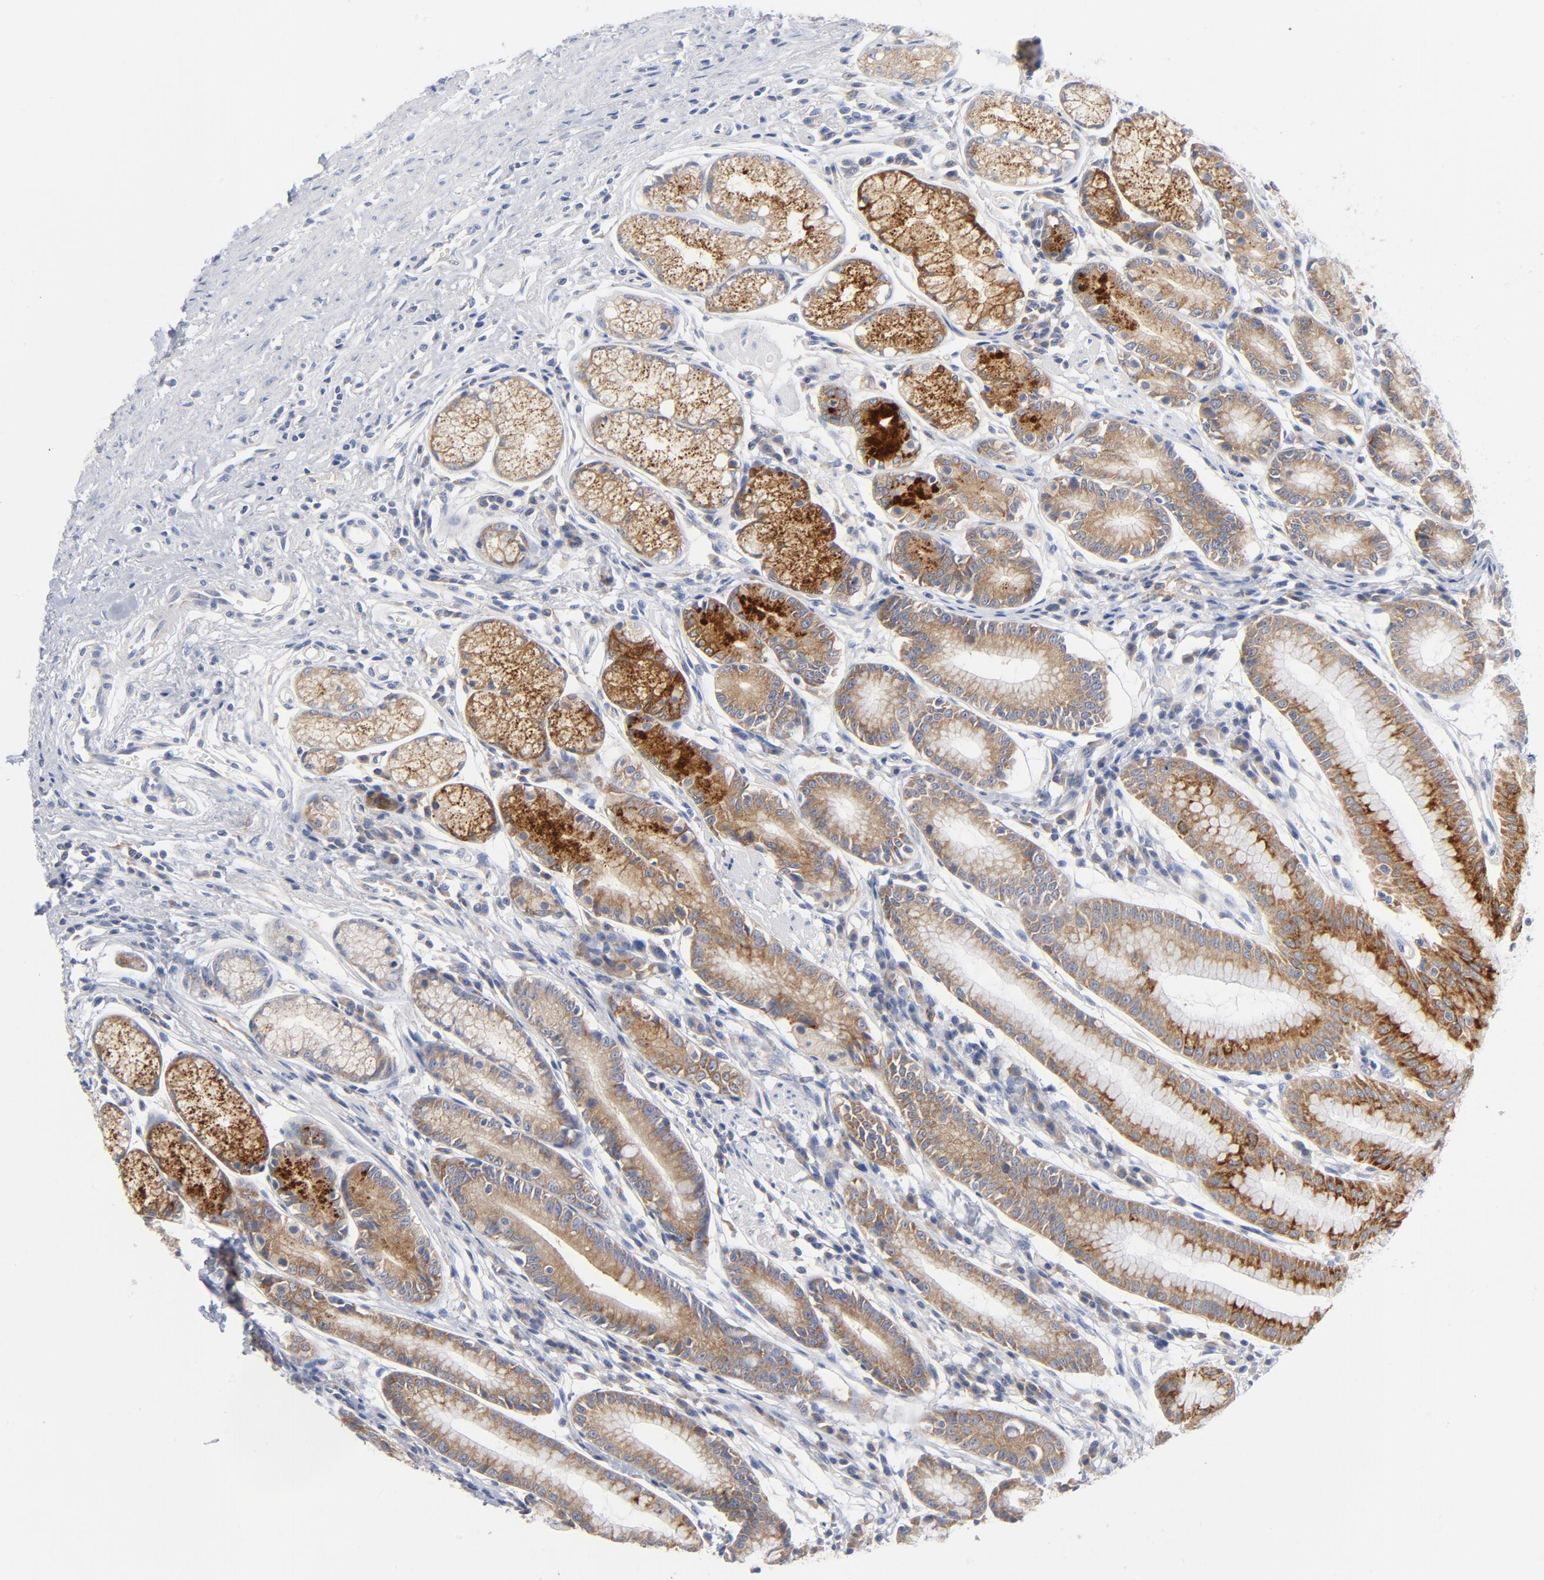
{"staining": {"intensity": "strong", "quantity": "<25%", "location": "cytoplasmic/membranous"}, "tissue": "stomach", "cell_type": "Glandular cells", "image_type": "normal", "snomed": [{"axis": "morphology", "description": "Normal tissue, NOS"}, {"axis": "morphology", "description": "Inflammation, NOS"}, {"axis": "topography", "description": "Stomach, lower"}], "caption": "Brown immunohistochemical staining in unremarkable stomach exhibits strong cytoplasmic/membranous staining in approximately <25% of glandular cells. (DAB IHC with brightfield microscopy, high magnification).", "gene": "CD86", "patient": {"sex": "male", "age": 59}}